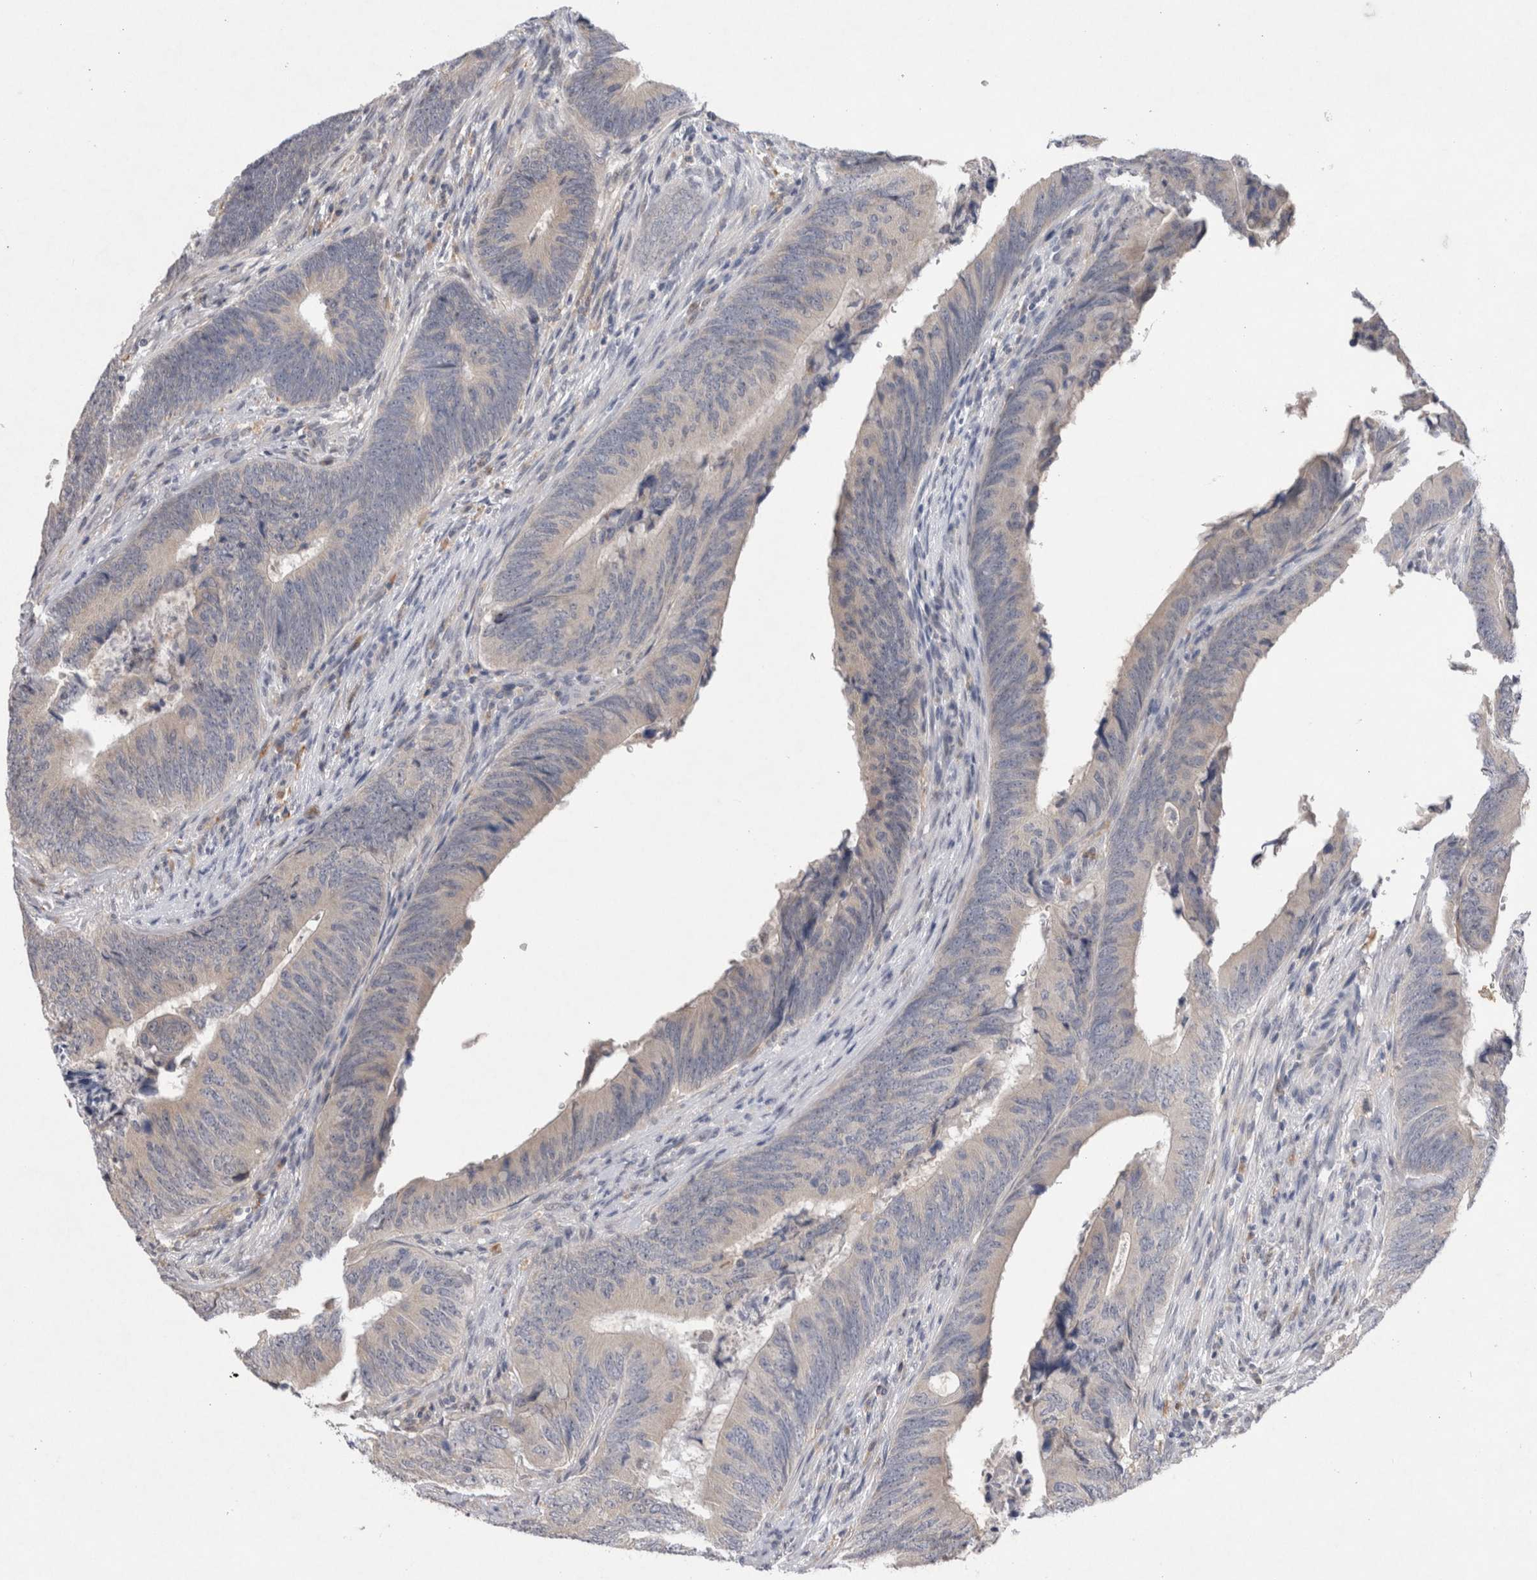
{"staining": {"intensity": "negative", "quantity": "none", "location": "none"}, "tissue": "colorectal cancer", "cell_type": "Tumor cells", "image_type": "cancer", "snomed": [{"axis": "morphology", "description": "Normal tissue, NOS"}, {"axis": "morphology", "description": "Adenocarcinoma, NOS"}, {"axis": "topography", "description": "Colon"}], "caption": "Immunohistochemical staining of human colorectal adenocarcinoma reveals no significant staining in tumor cells.", "gene": "VSIG4", "patient": {"sex": "male", "age": 56}}